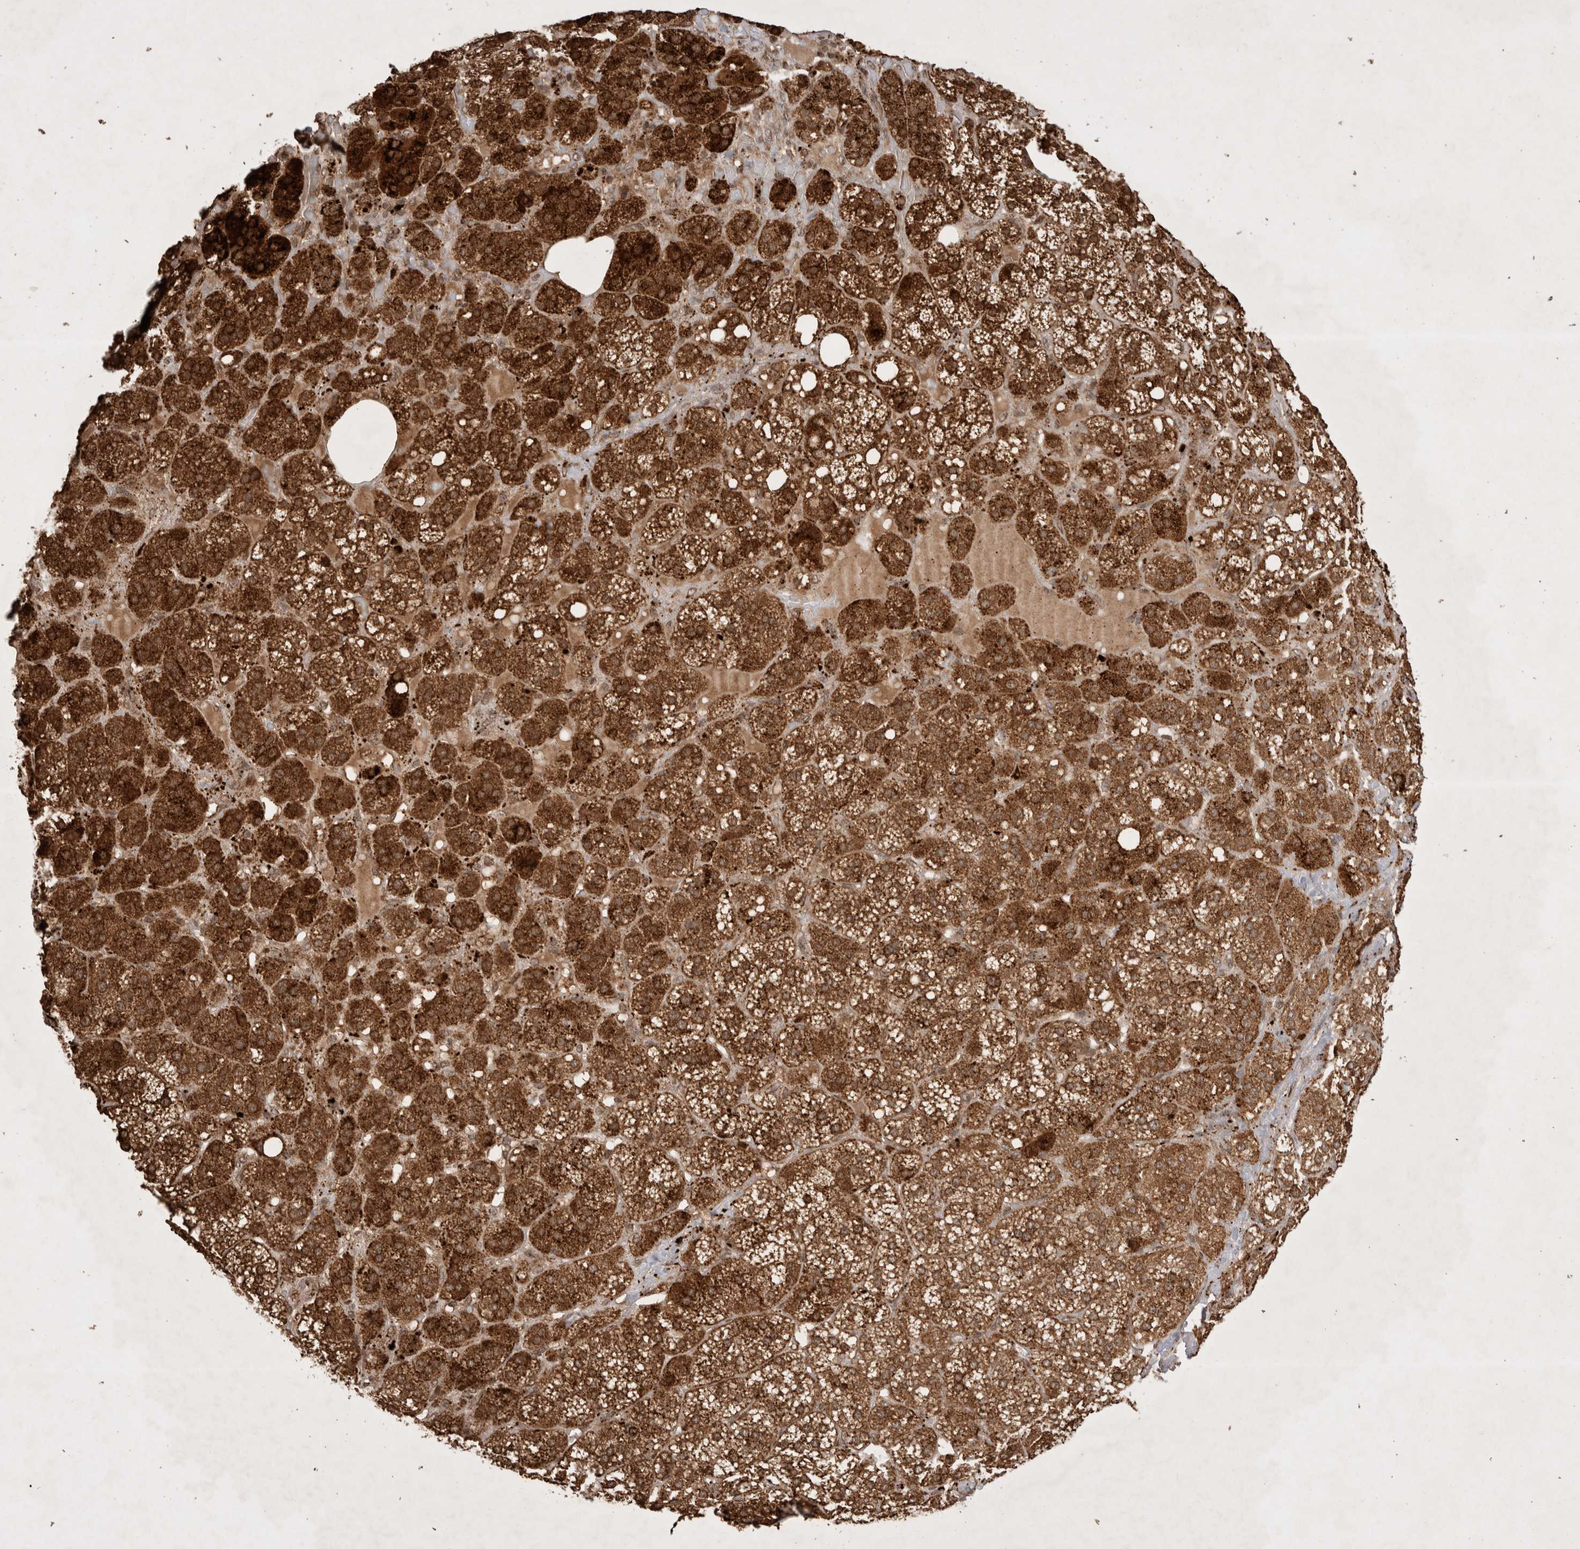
{"staining": {"intensity": "strong", "quantity": ">75%", "location": "cytoplasmic/membranous"}, "tissue": "adrenal gland", "cell_type": "Glandular cells", "image_type": "normal", "snomed": [{"axis": "morphology", "description": "Normal tissue, NOS"}, {"axis": "topography", "description": "Adrenal gland"}], "caption": "Immunohistochemical staining of benign adrenal gland displays >75% levels of strong cytoplasmic/membranous protein expression in about >75% of glandular cells. (brown staining indicates protein expression, while blue staining denotes nuclei).", "gene": "FAM221A", "patient": {"sex": "female", "age": 59}}